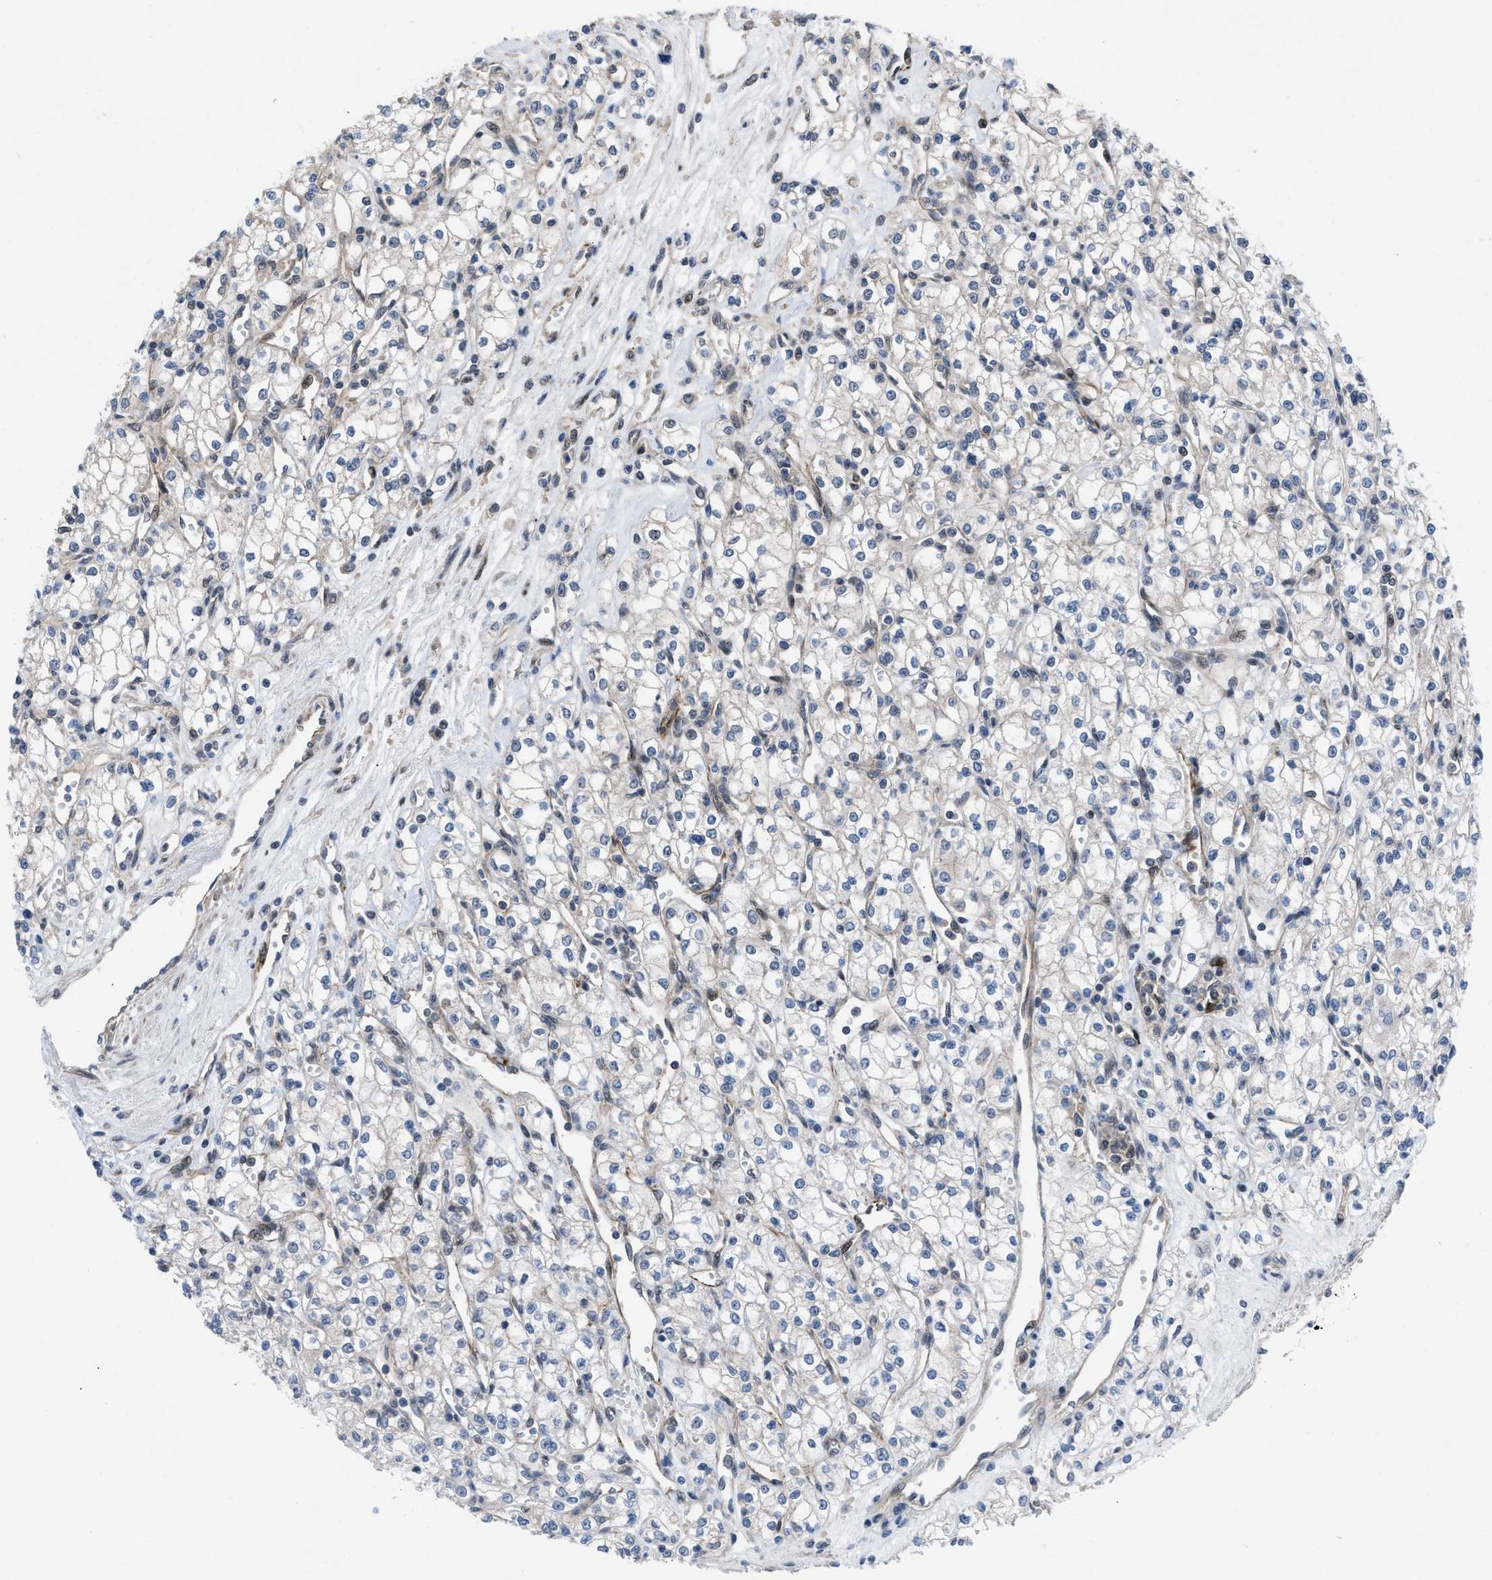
{"staining": {"intensity": "negative", "quantity": "none", "location": "none"}, "tissue": "renal cancer", "cell_type": "Tumor cells", "image_type": "cancer", "snomed": [{"axis": "morphology", "description": "Adenocarcinoma, NOS"}, {"axis": "topography", "description": "Kidney"}], "caption": "Immunohistochemistry (IHC) of human adenocarcinoma (renal) shows no positivity in tumor cells.", "gene": "IL17RE", "patient": {"sex": "male", "age": 59}}